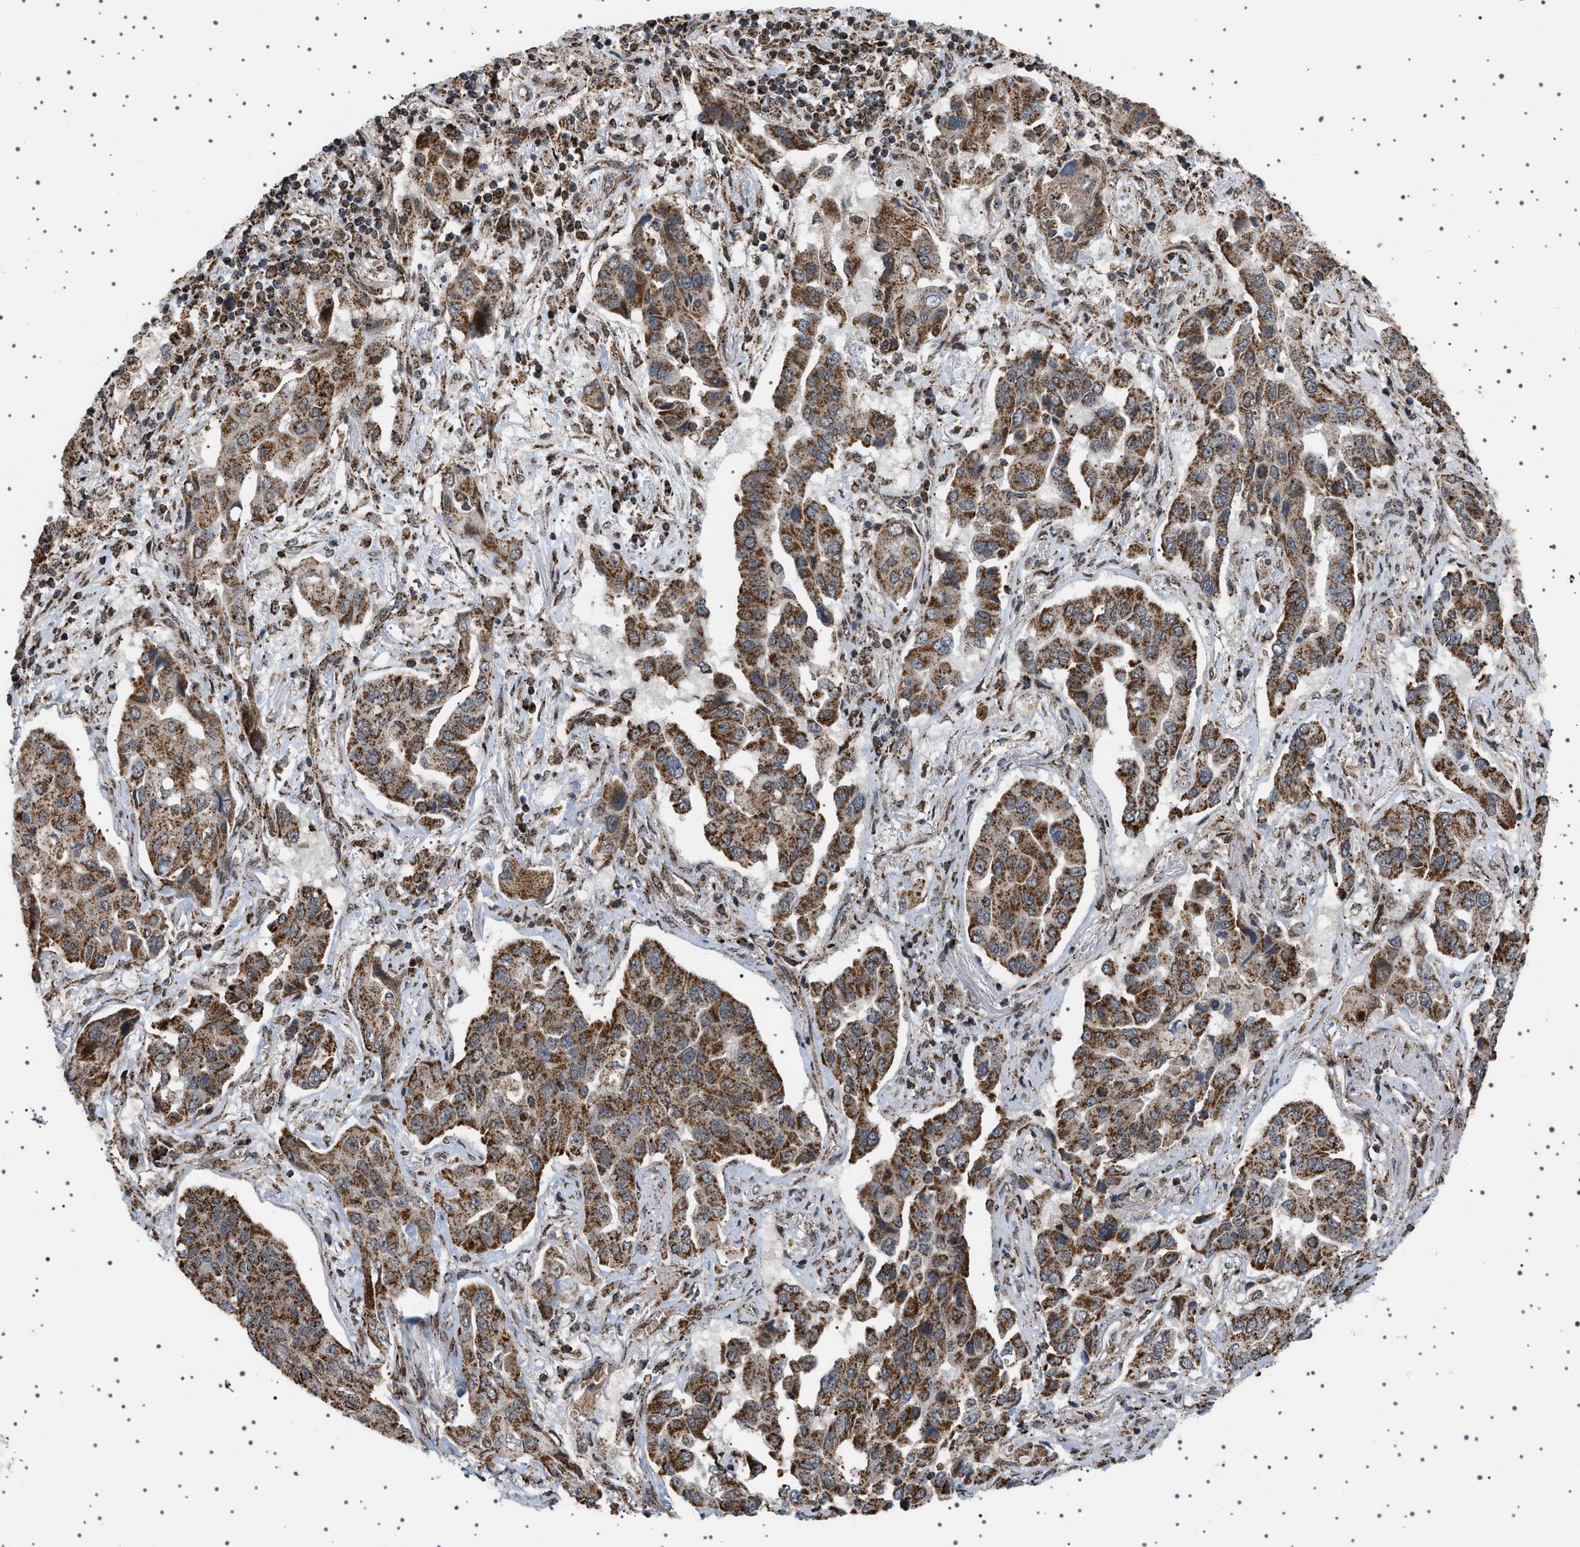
{"staining": {"intensity": "moderate", "quantity": ">75%", "location": "cytoplasmic/membranous"}, "tissue": "lung cancer", "cell_type": "Tumor cells", "image_type": "cancer", "snomed": [{"axis": "morphology", "description": "Adenocarcinoma, NOS"}, {"axis": "topography", "description": "Lung"}], "caption": "The photomicrograph displays staining of adenocarcinoma (lung), revealing moderate cytoplasmic/membranous protein staining (brown color) within tumor cells. (IHC, brightfield microscopy, high magnification).", "gene": "MELK", "patient": {"sex": "female", "age": 65}}